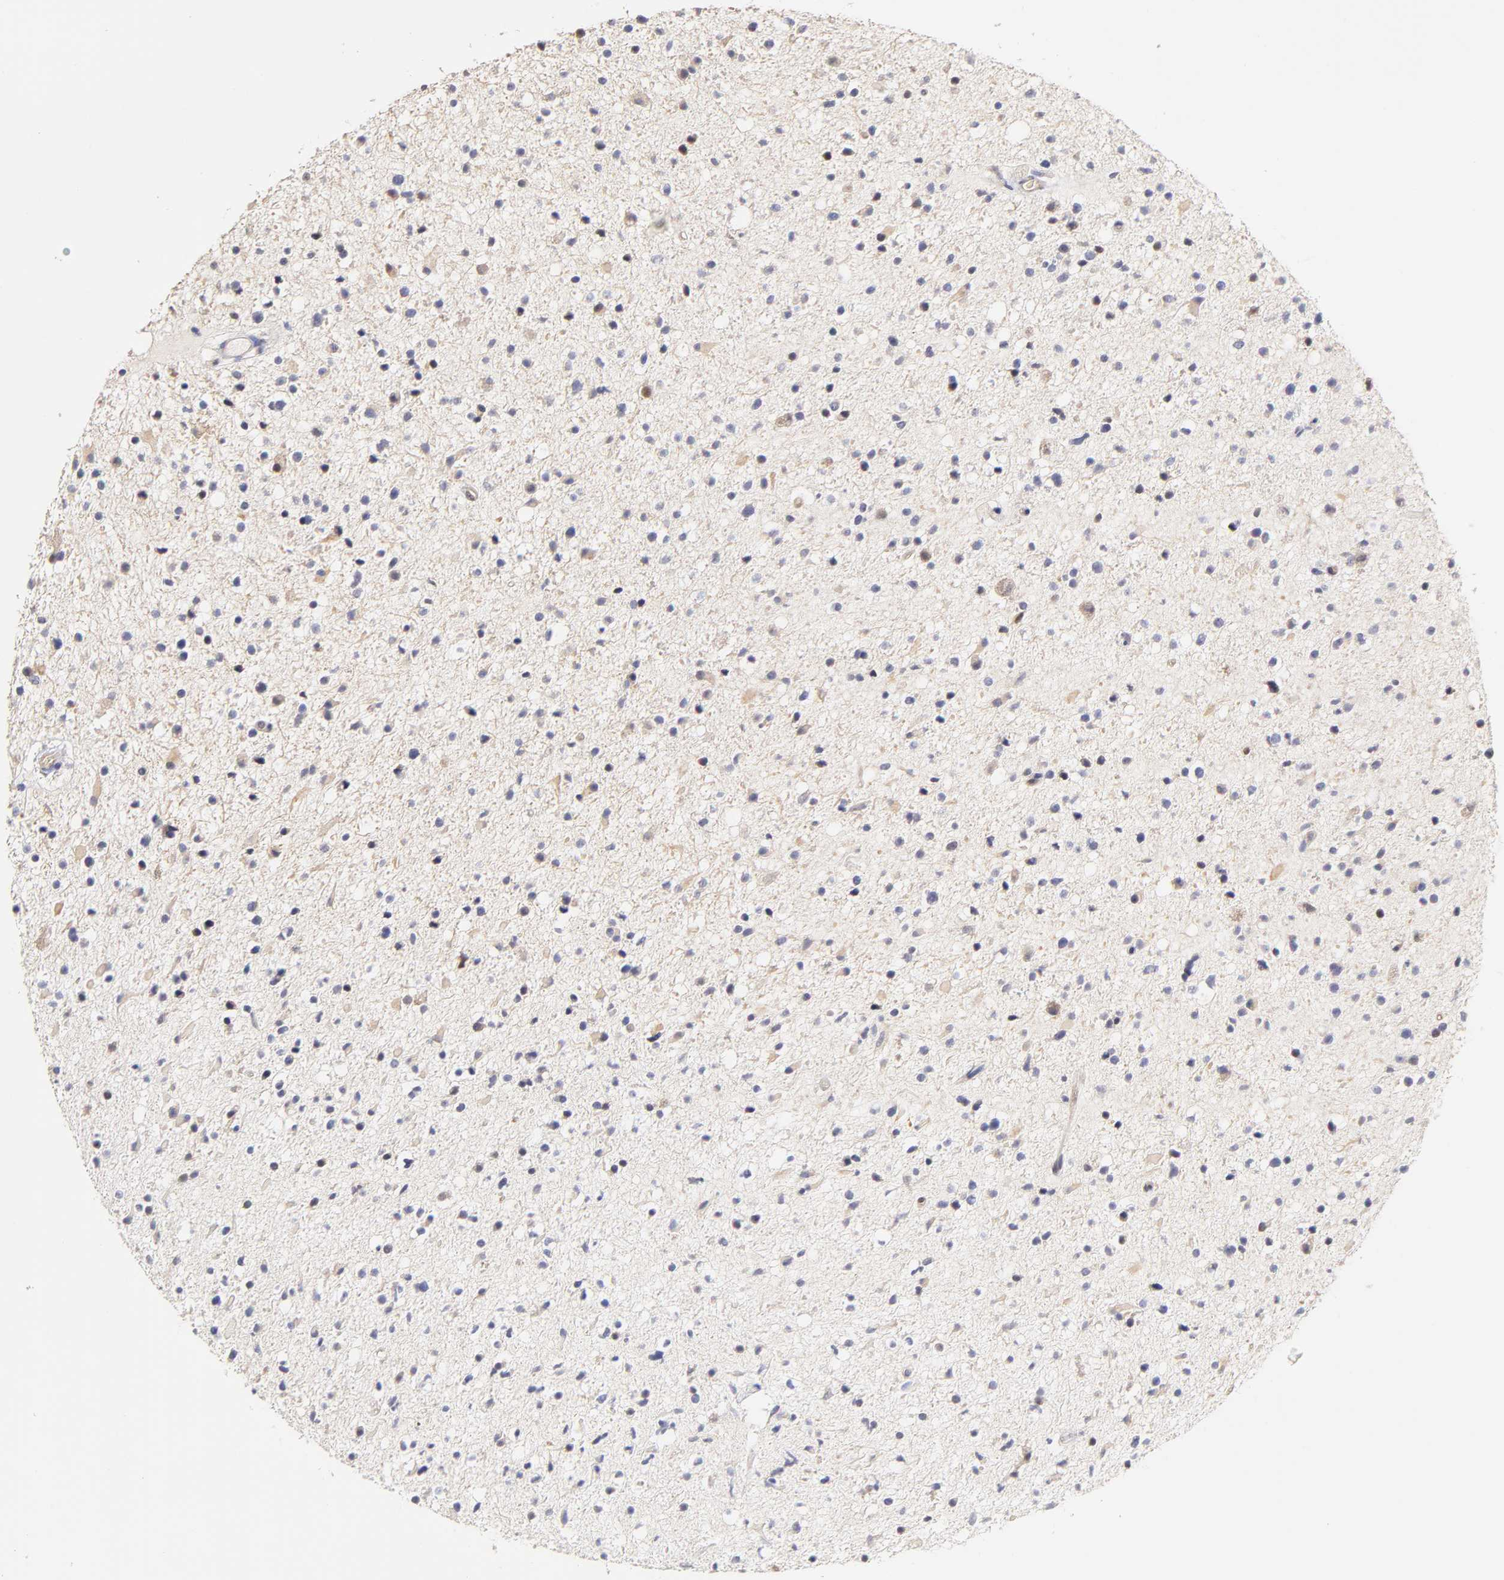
{"staining": {"intensity": "weak", "quantity": "<25%", "location": "cytoplasmic/membranous"}, "tissue": "glioma", "cell_type": "Tumor cells", "image_type": "cancer", "snomed": [{"axis": "morphology", "description": "Glioma, malignant, High grade"}, {"axis": "topography", "description": "Brain"}], "caption": "This is an IHC micrograph of high-grade glioma (malignant). There is no positivity in tumor cells.", "gene": "ZNF10", "patient": {"sex": "male", "age": 33}}